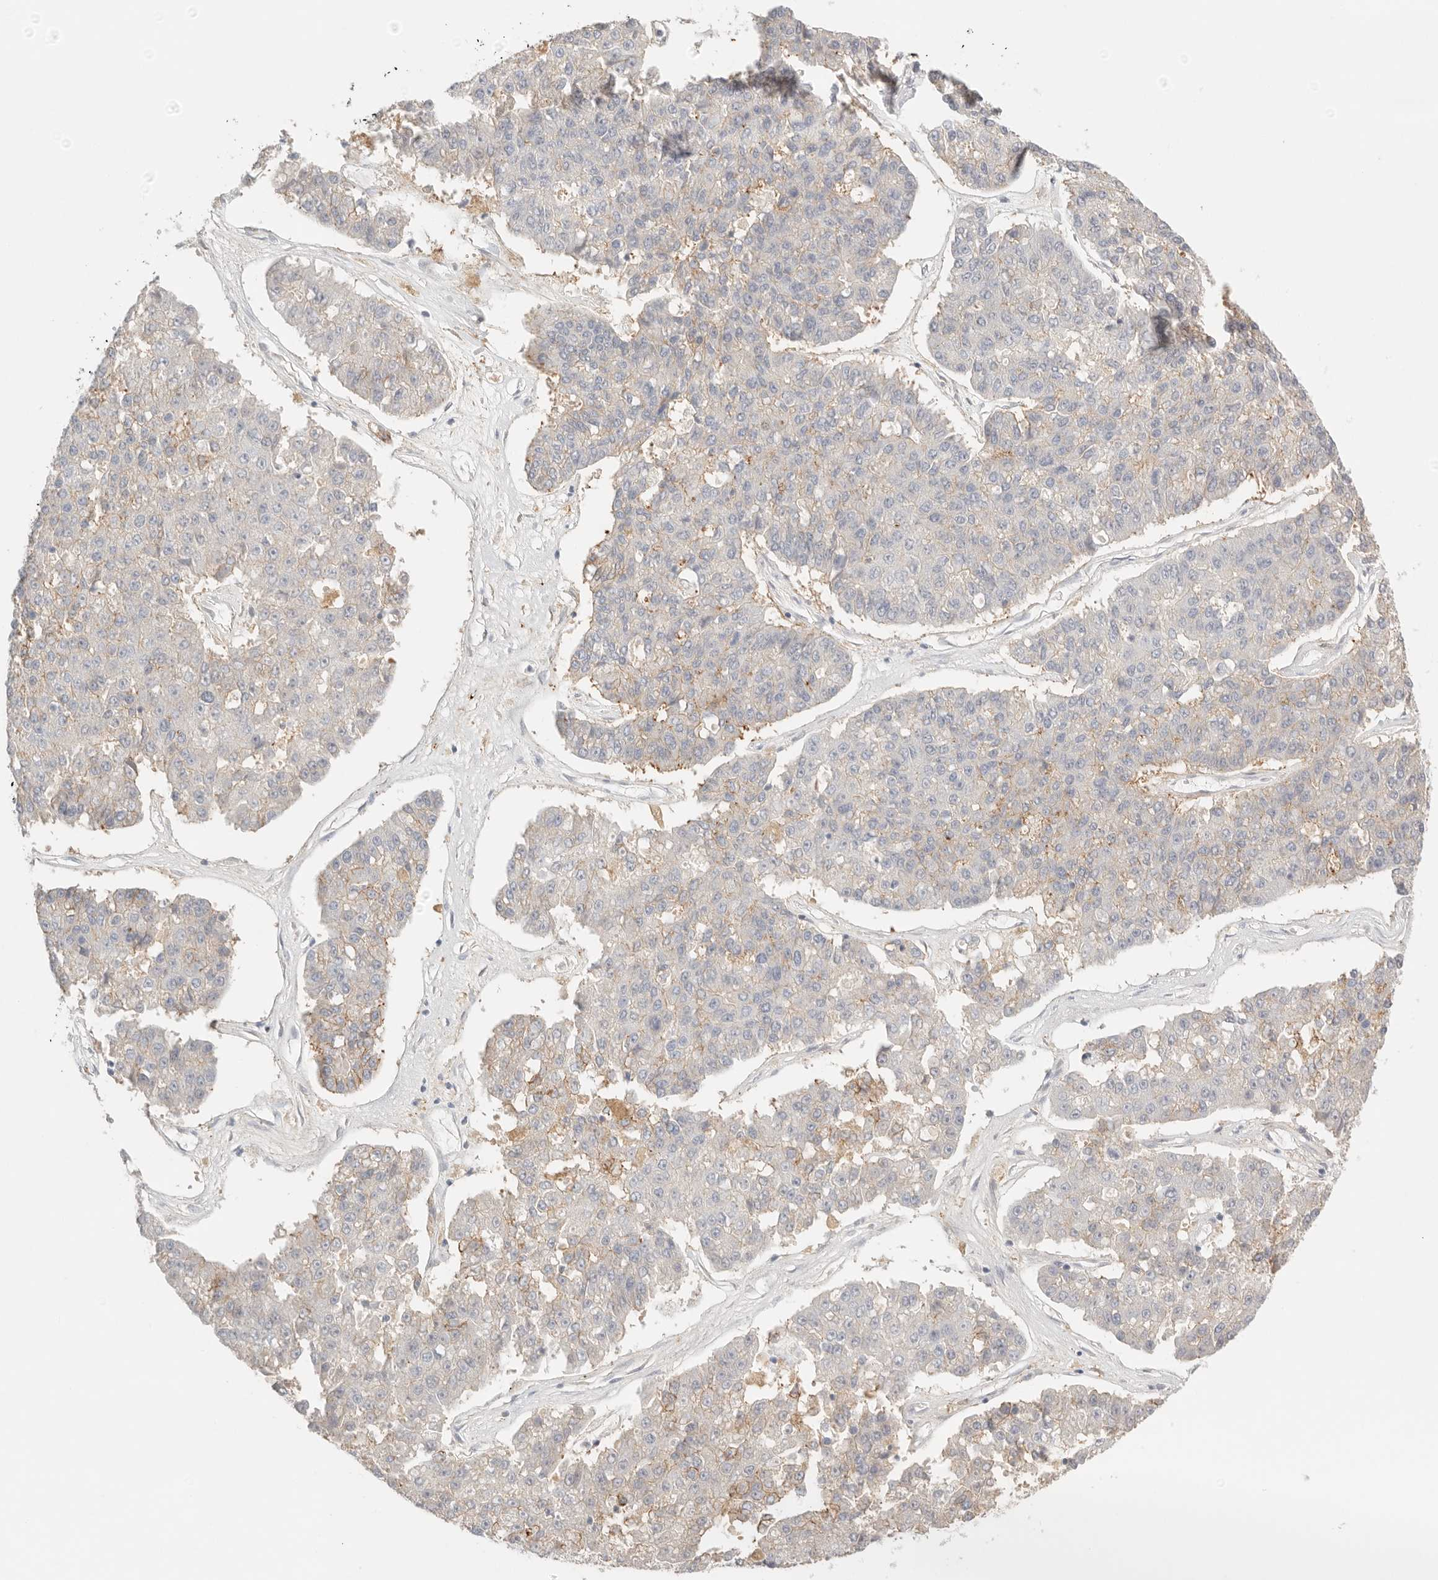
{"staining": {"intensity": "weak", "quantity": "<25%", "location": "cytoplasmic/membranous"}, "tissue": "pancreatic cancer", "cell_type": "Tumor cells", "image_type": "cancer", "snomed": [{"axis": "morphology", "description": "Adenocarcinoma, NOS"}, {"axis": "topography", "description": "Pancreas"}], "caption": "DAB immunohistochemical staining of adenocarcinoma (pancreatic) reveals no significant positivity in tumor cells.", "gene": "CEP120", "patient": {"sex": "male", "age": 50}}